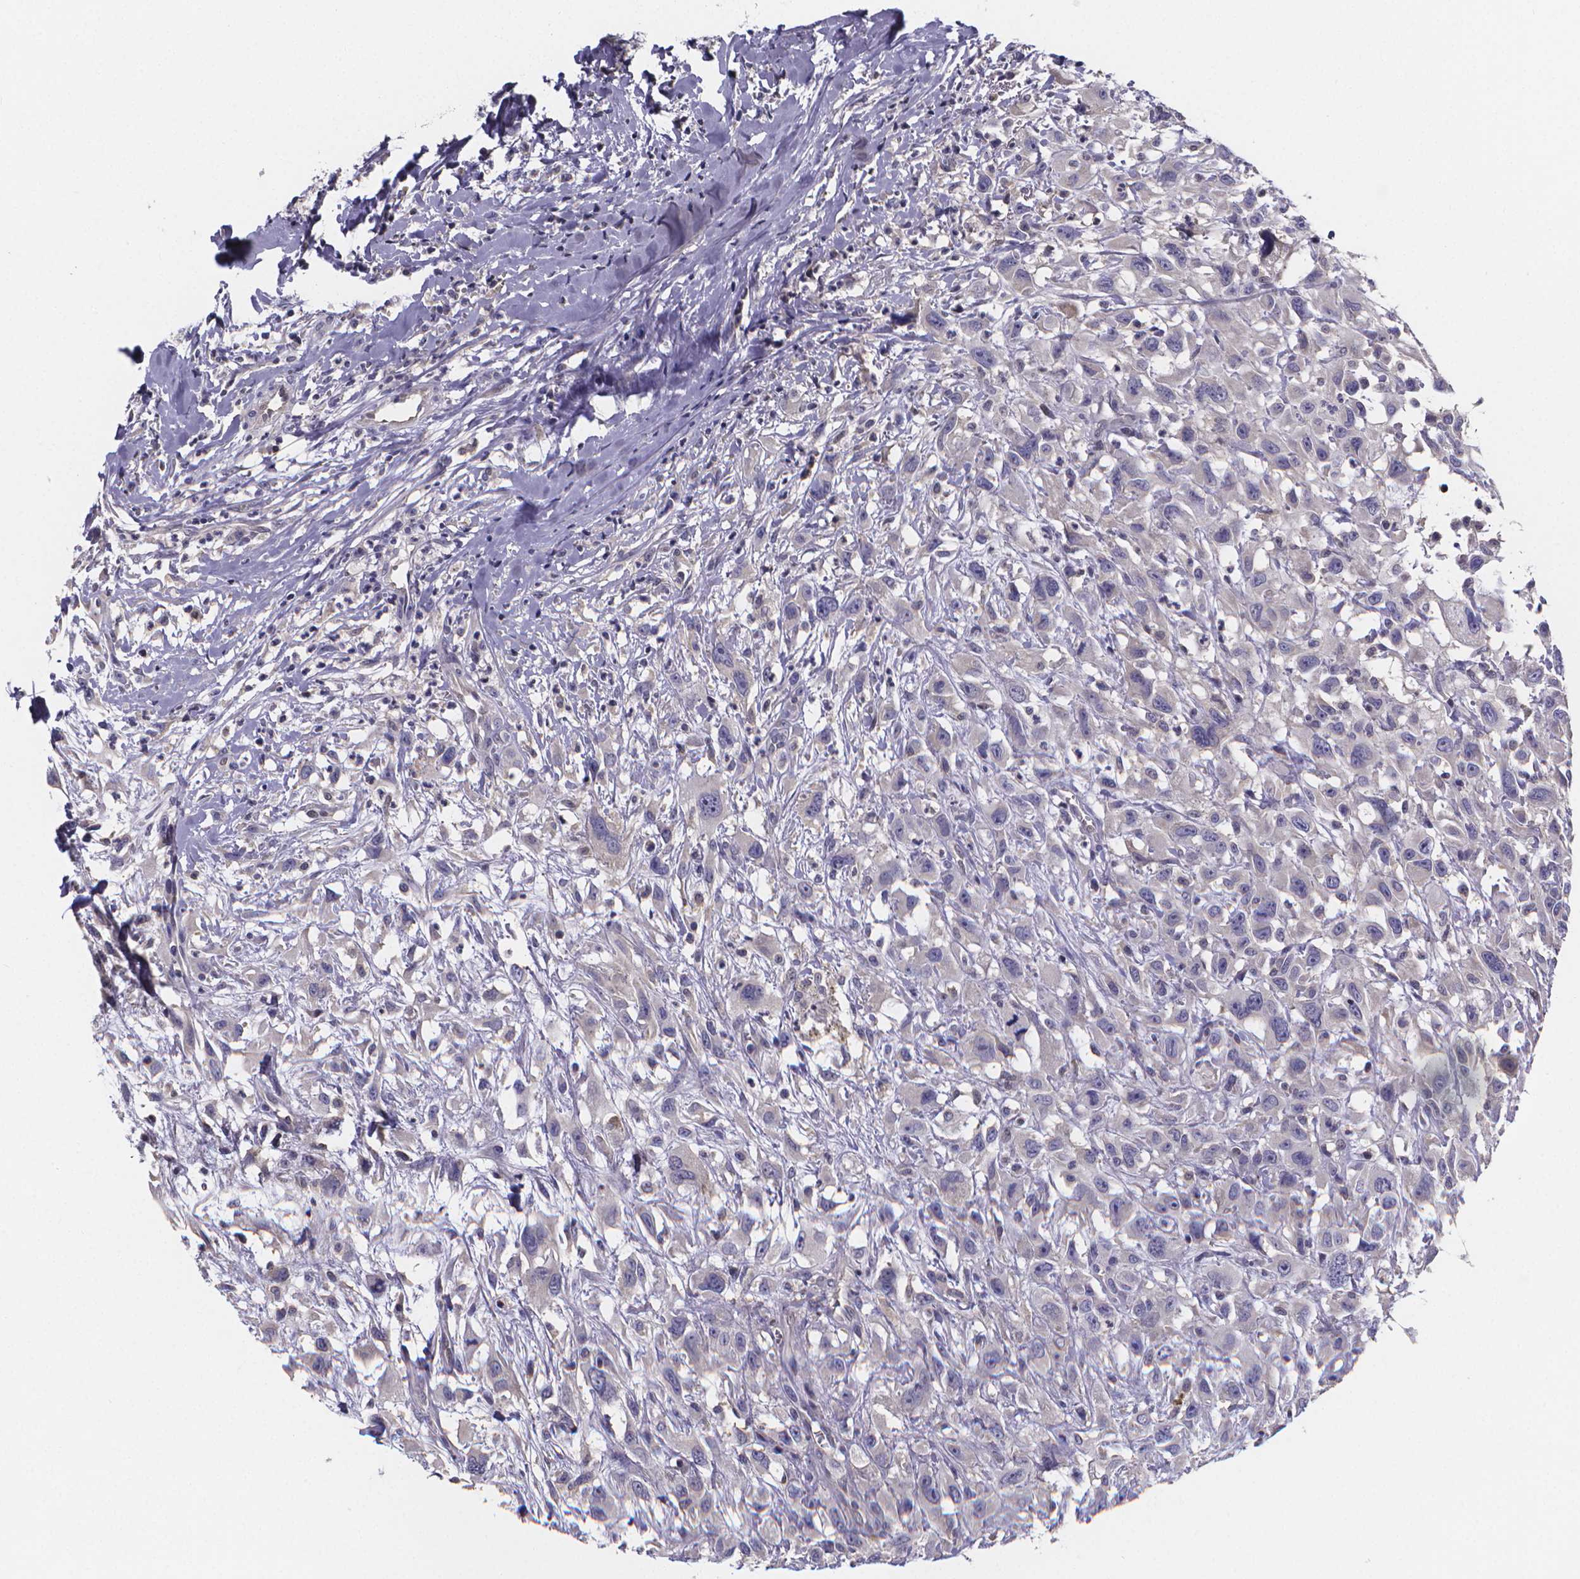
{"staining": {"intensity": "negative", "quantity": "none", "location": "none"}, "tissue": "head and neck cancer", "cell_type": "Tumor cells", "image_type": "cancer", "snomed": [{"axis": "morphology", "description": "Squamous cell carcinoma, NOS"}, {"axis": "morphology", "description": "Squamous cell carcinoma, metastatic, NOS"}, {"axis": "topography", "description": "Oral tissue"}, {"axis": "topography", "description": "Head-Neck"}], "caption": "An IHC image of head and neck cancer is shown. There is no staining in tumor cells of head and neck cancer. Brightfield microscopy of immunohistochemistry stained with DAB (brown) and hematoxylin (blue), captured at high magnification.", "gene": "PAH", "patient": {"sex": "female", "age": 85}}